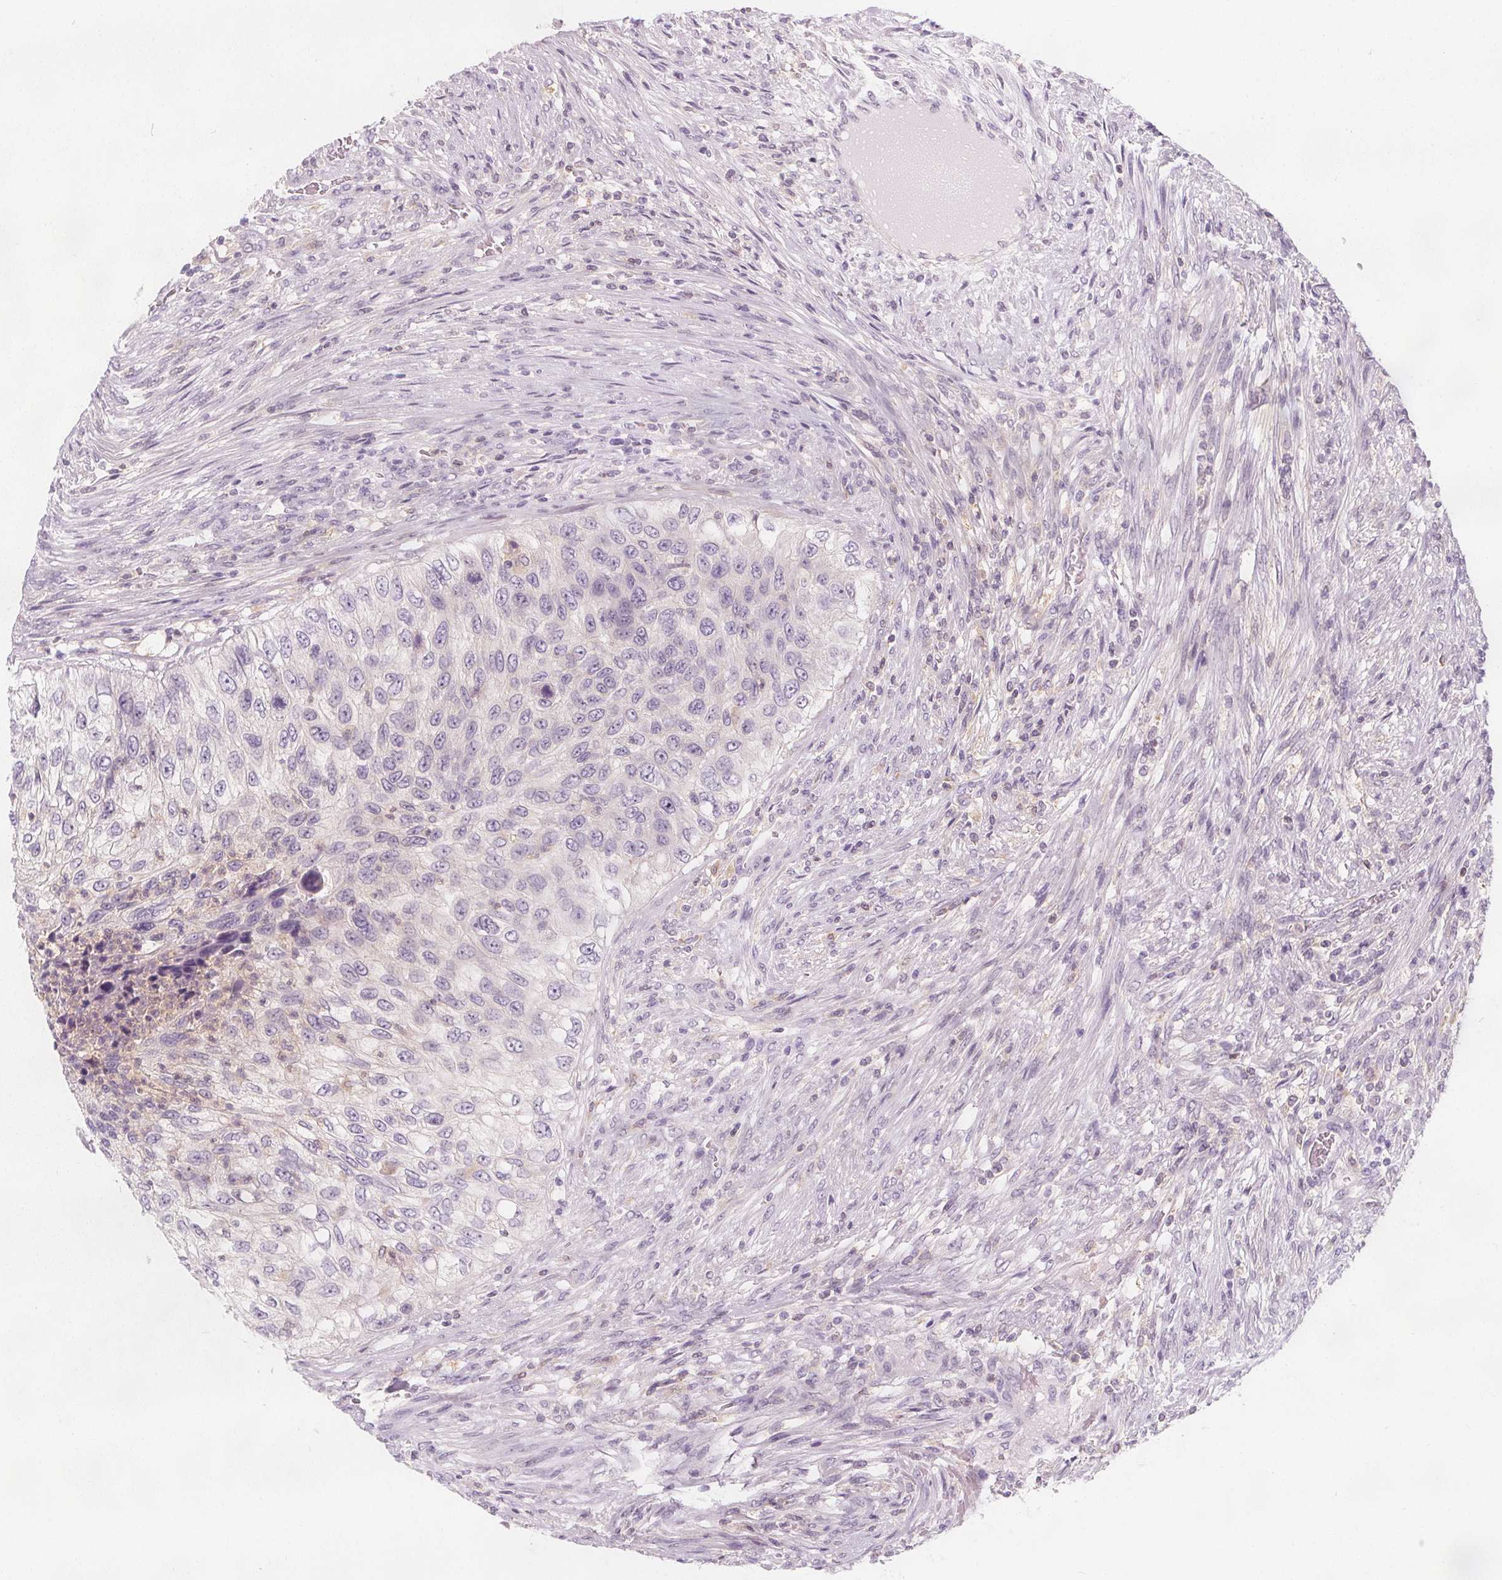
{"staining": {"intensity": "negative", "quantity": "none", "location": "none"}, "tissue": "urothelial cancer", "cell_type": "Tumor cells", "image_type": "cancer", "snomed": [{"axis": "morphology", "description": "Urothelial carcinoma, High grade"}, {"axis": "topography", "description": "Urinary bladder"}], "caption": "This is a photomicrograph of immunohistochemistry staining of high-grade urothelial carcinoma, which shows no expression in tumor cells. (DAB (3,3'-diaminobenzidine) immunohistochemistry (IHC) visualized using brightfield microscopy, high magnification).", "gene": "UGP2", "patient": {"sex": "female", "age": 60}}